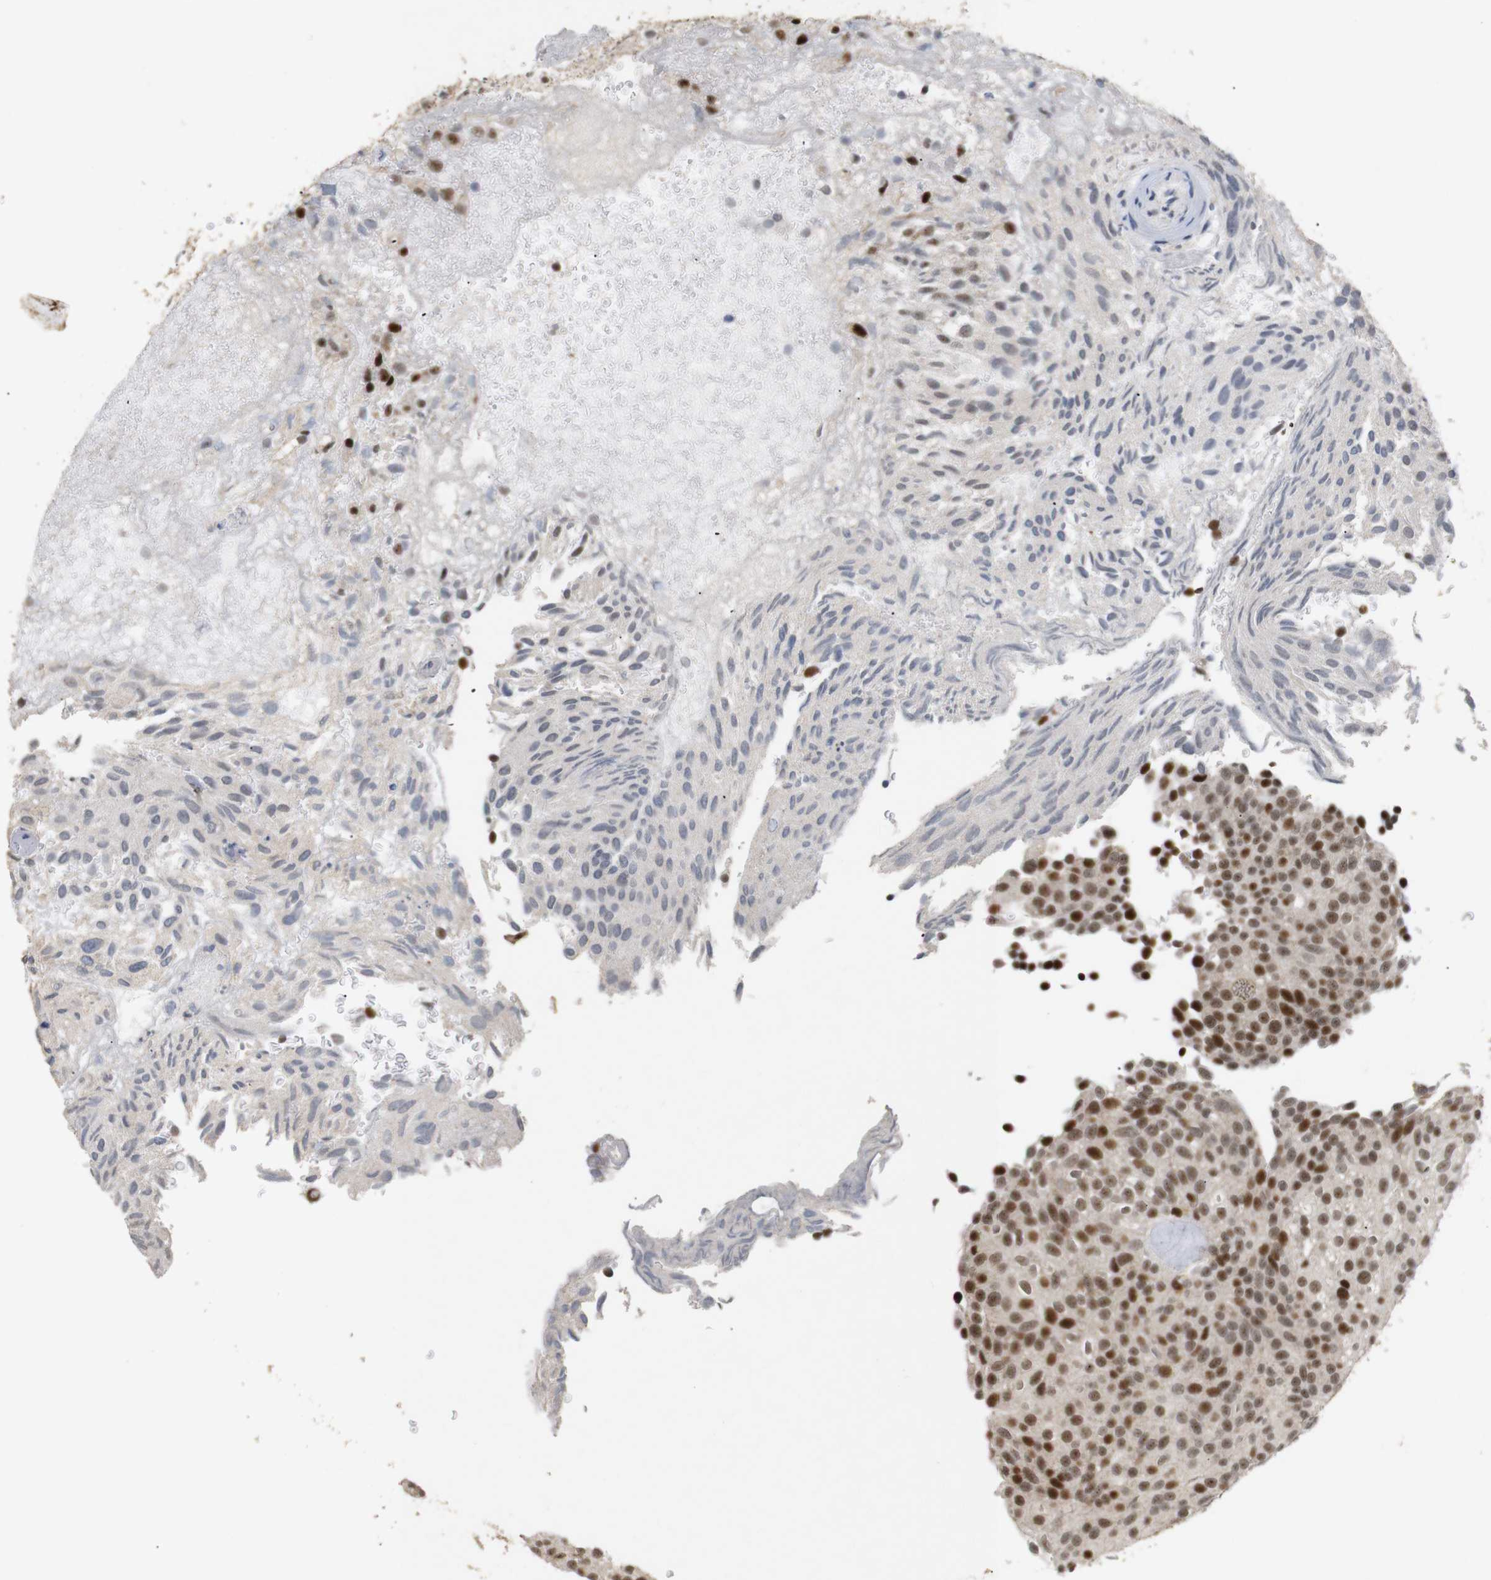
{"staining": {"intensity": "moderate", "quantity": ">75%", "location": "nuclear"}, "tissue": "urothelial cancer", "cell_type": "Tumor cells", "image_type": "cancer", "snomed": [{"axis": "morphology", "description": "Urothelial carcinoma, Low grade"}, {"axis": "topography", "description": "Urinary bladder"}], "caption": "Protein staining displays moderate nuclear staining in about >75% of tumor cells in urothelial cancer.", "gene": "PYM1", "patient": {"sex": "male", "age": 78}}